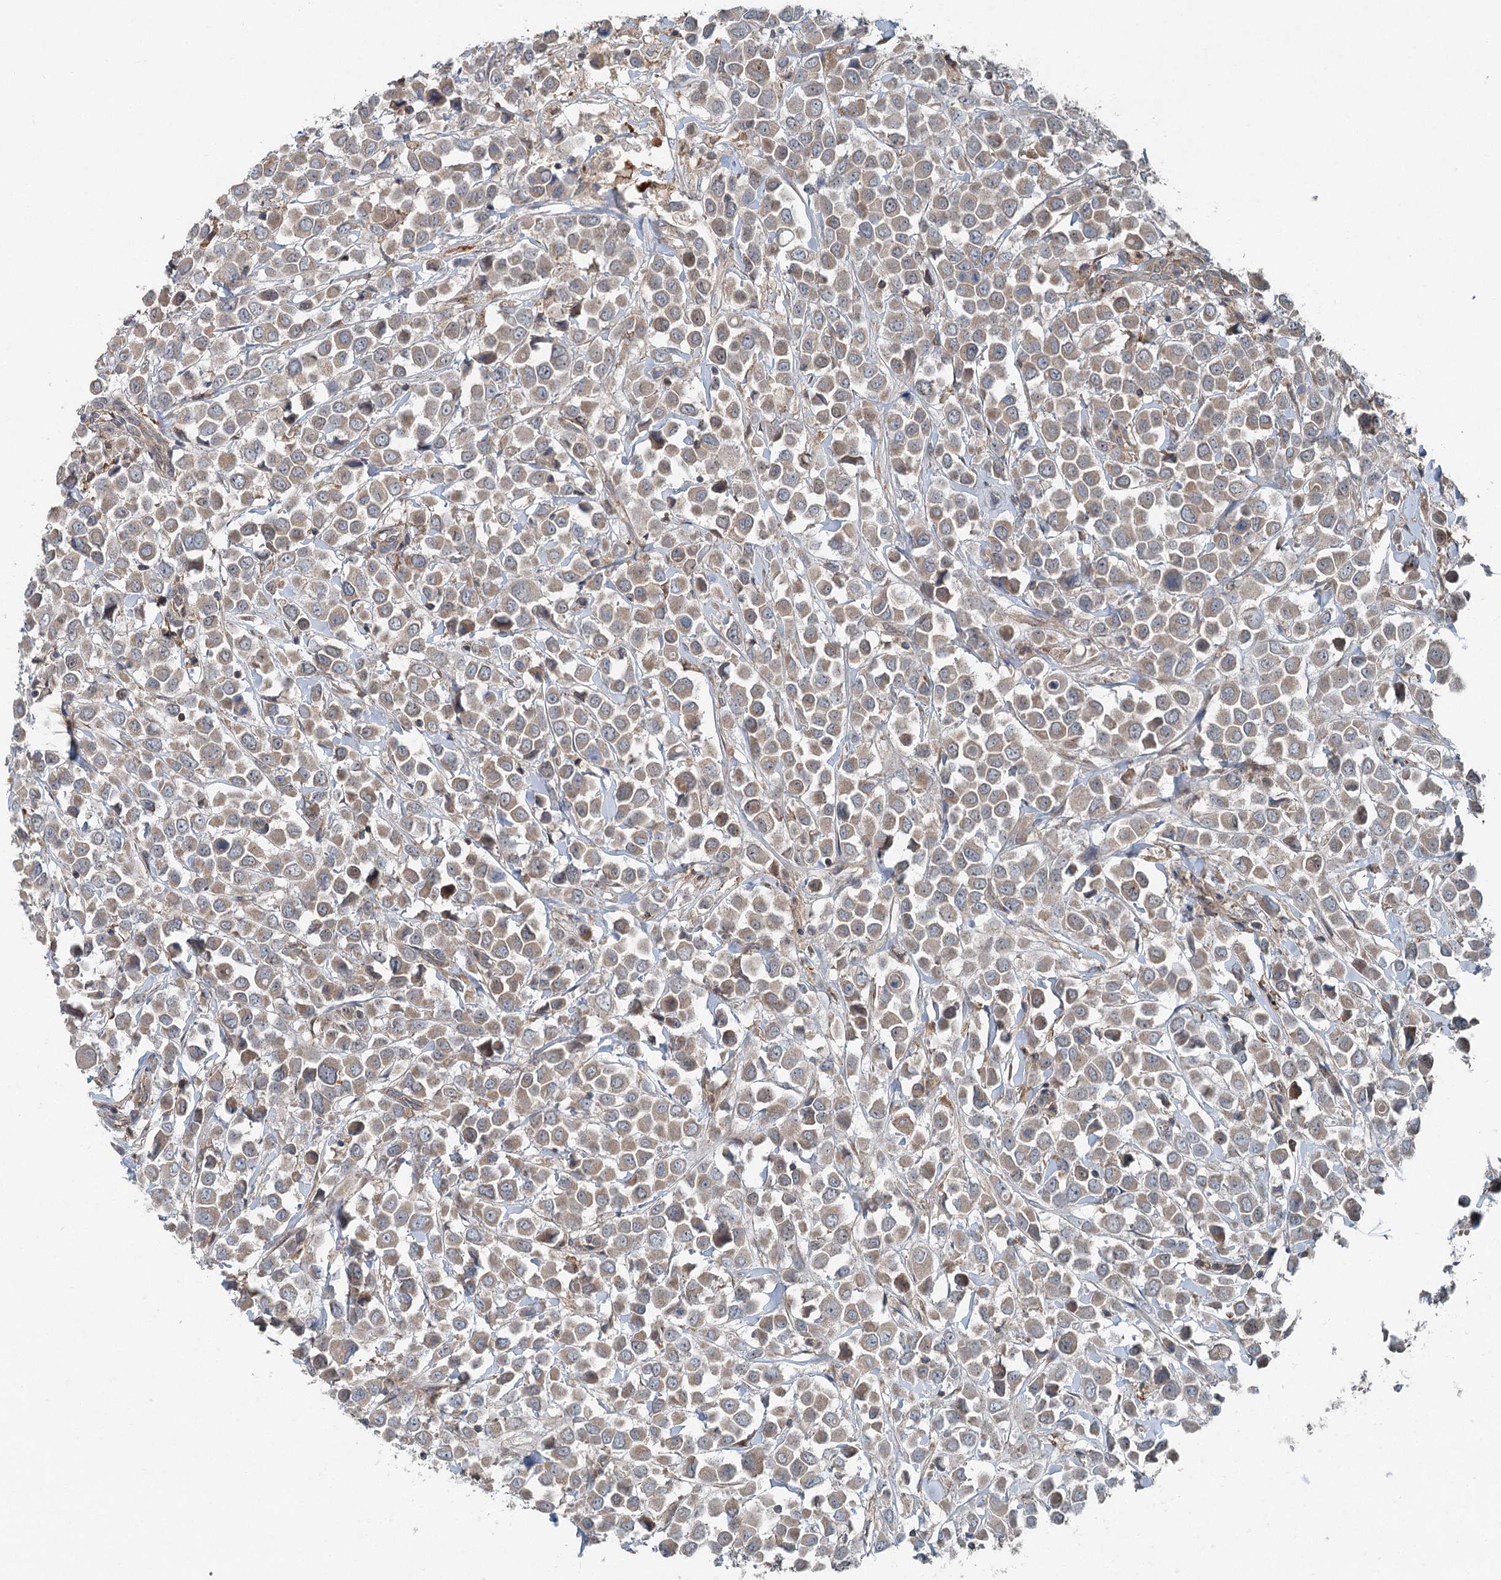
{"staining": {"intensity": "weak", "quantity": ">75%", "location": "cytoplasmic/membranous"}, "tissue": "breast cancer", "cell_type": "Tumor cells", "image_type": "cancer", "snomed": [{"axis": "morphology", "description": "Duct carcinoma"}, {"axis": "topography", "description": "Breast"}], "caption": "Breast cancer stained with DAB IHC reveals low levels of weak cytoplasmic/membranous staining in about >75% of tumor cells. Immunohistochemistry (ihc) stains the protein of interest in brown and the nuclei are stained blue.", "gene": "SKIC3", "patient": {"sex": "female", "age": 61}}